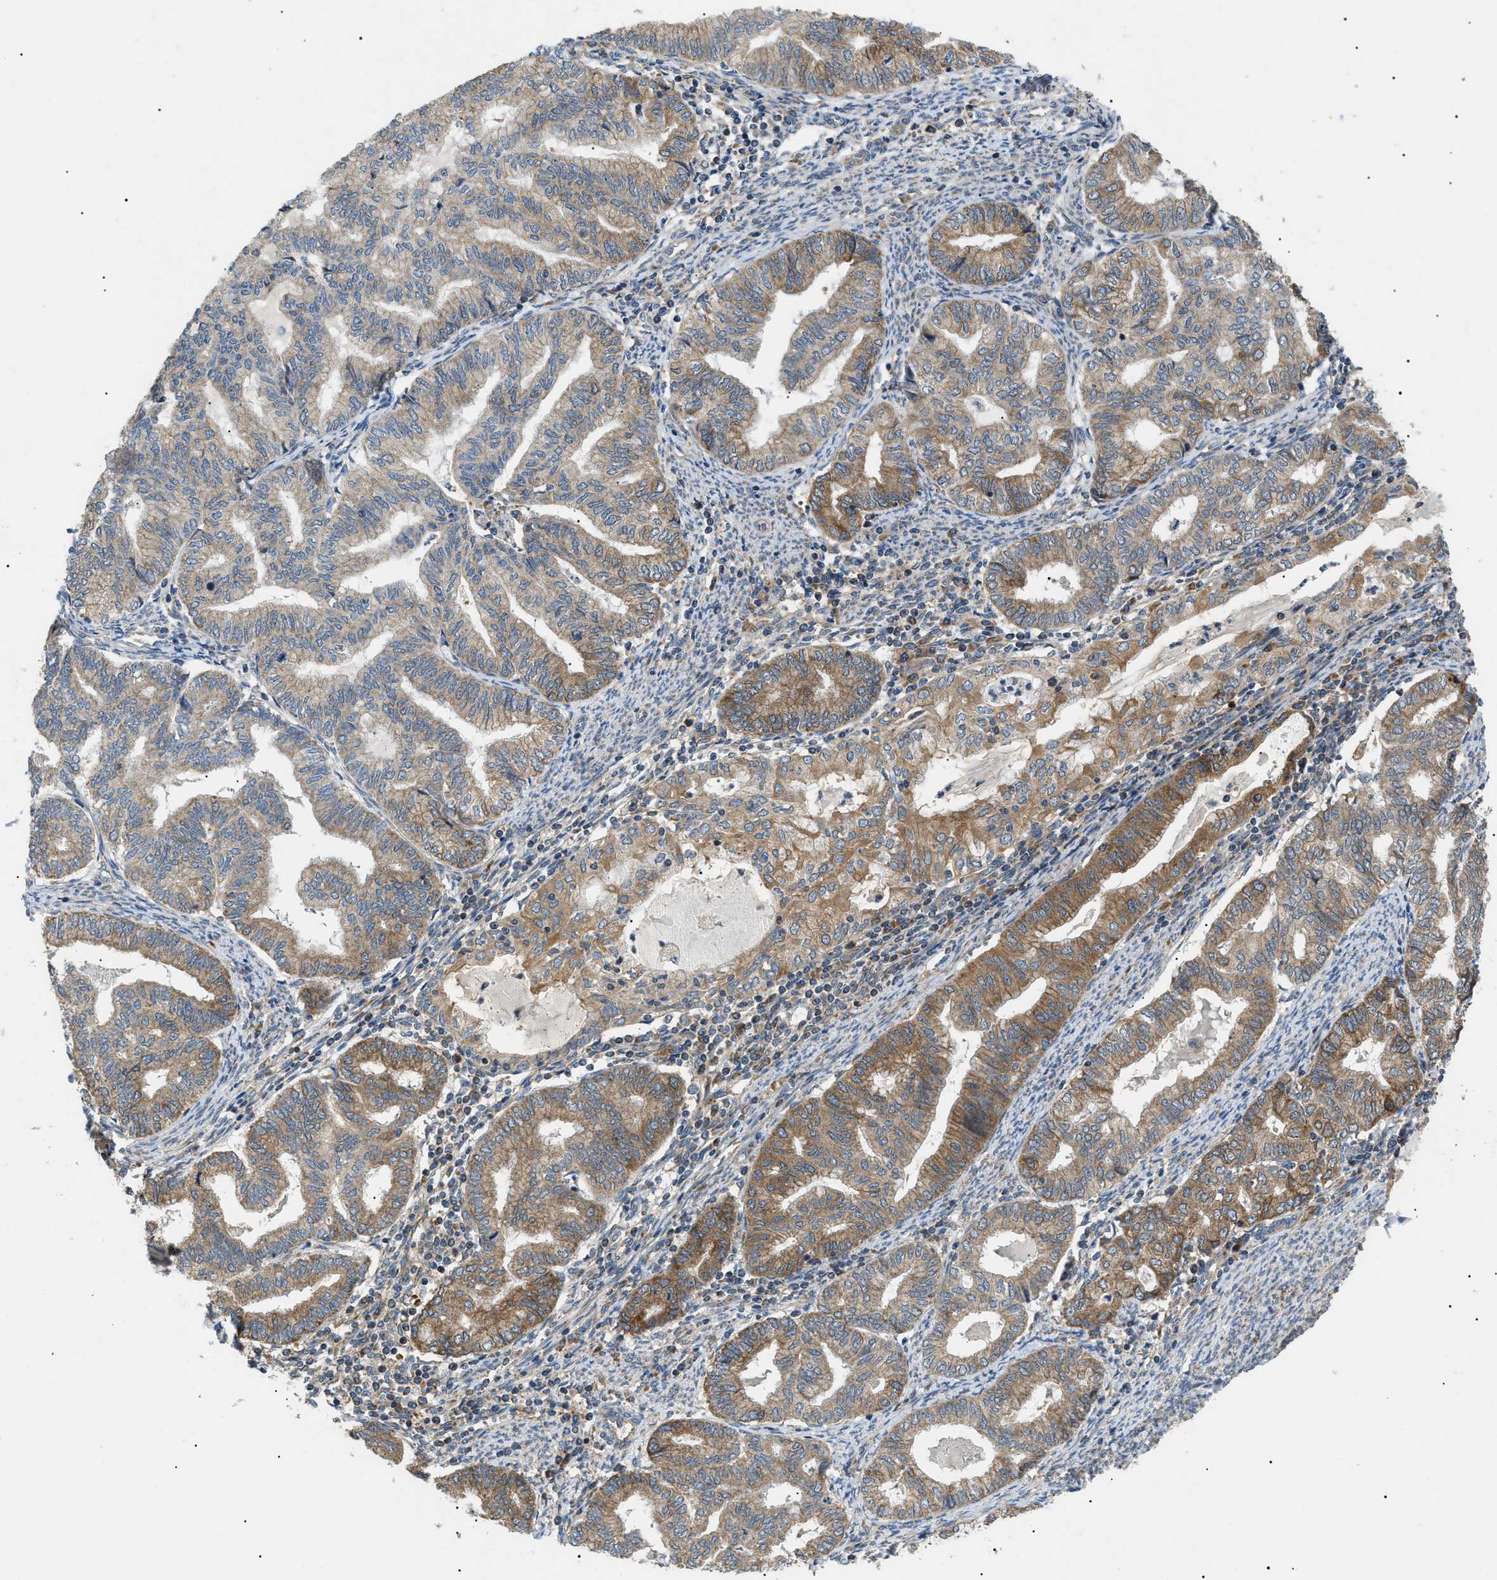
{"staining": {"intensity": "moderate", "quantity": ">75%", "location": "cytoplasmic/membranous"}, "tissue": "endometrial cancer", "cell_type": "Tumor cells", "image_type": "cancer", "snomed": [{"axis": "morphology", "description": "Adenocarcinoma, NOS"}, {"axis": "topography", "description": "Endometrium"}], "caption": "This histopathology image shows IHC staining of human endometrial cancer, with medium moderate cytoplasmic/membranous expression in about >75% of tumor cells.", "gene": "SRPK1", "patient": {"sex": "female", "age": 79}}